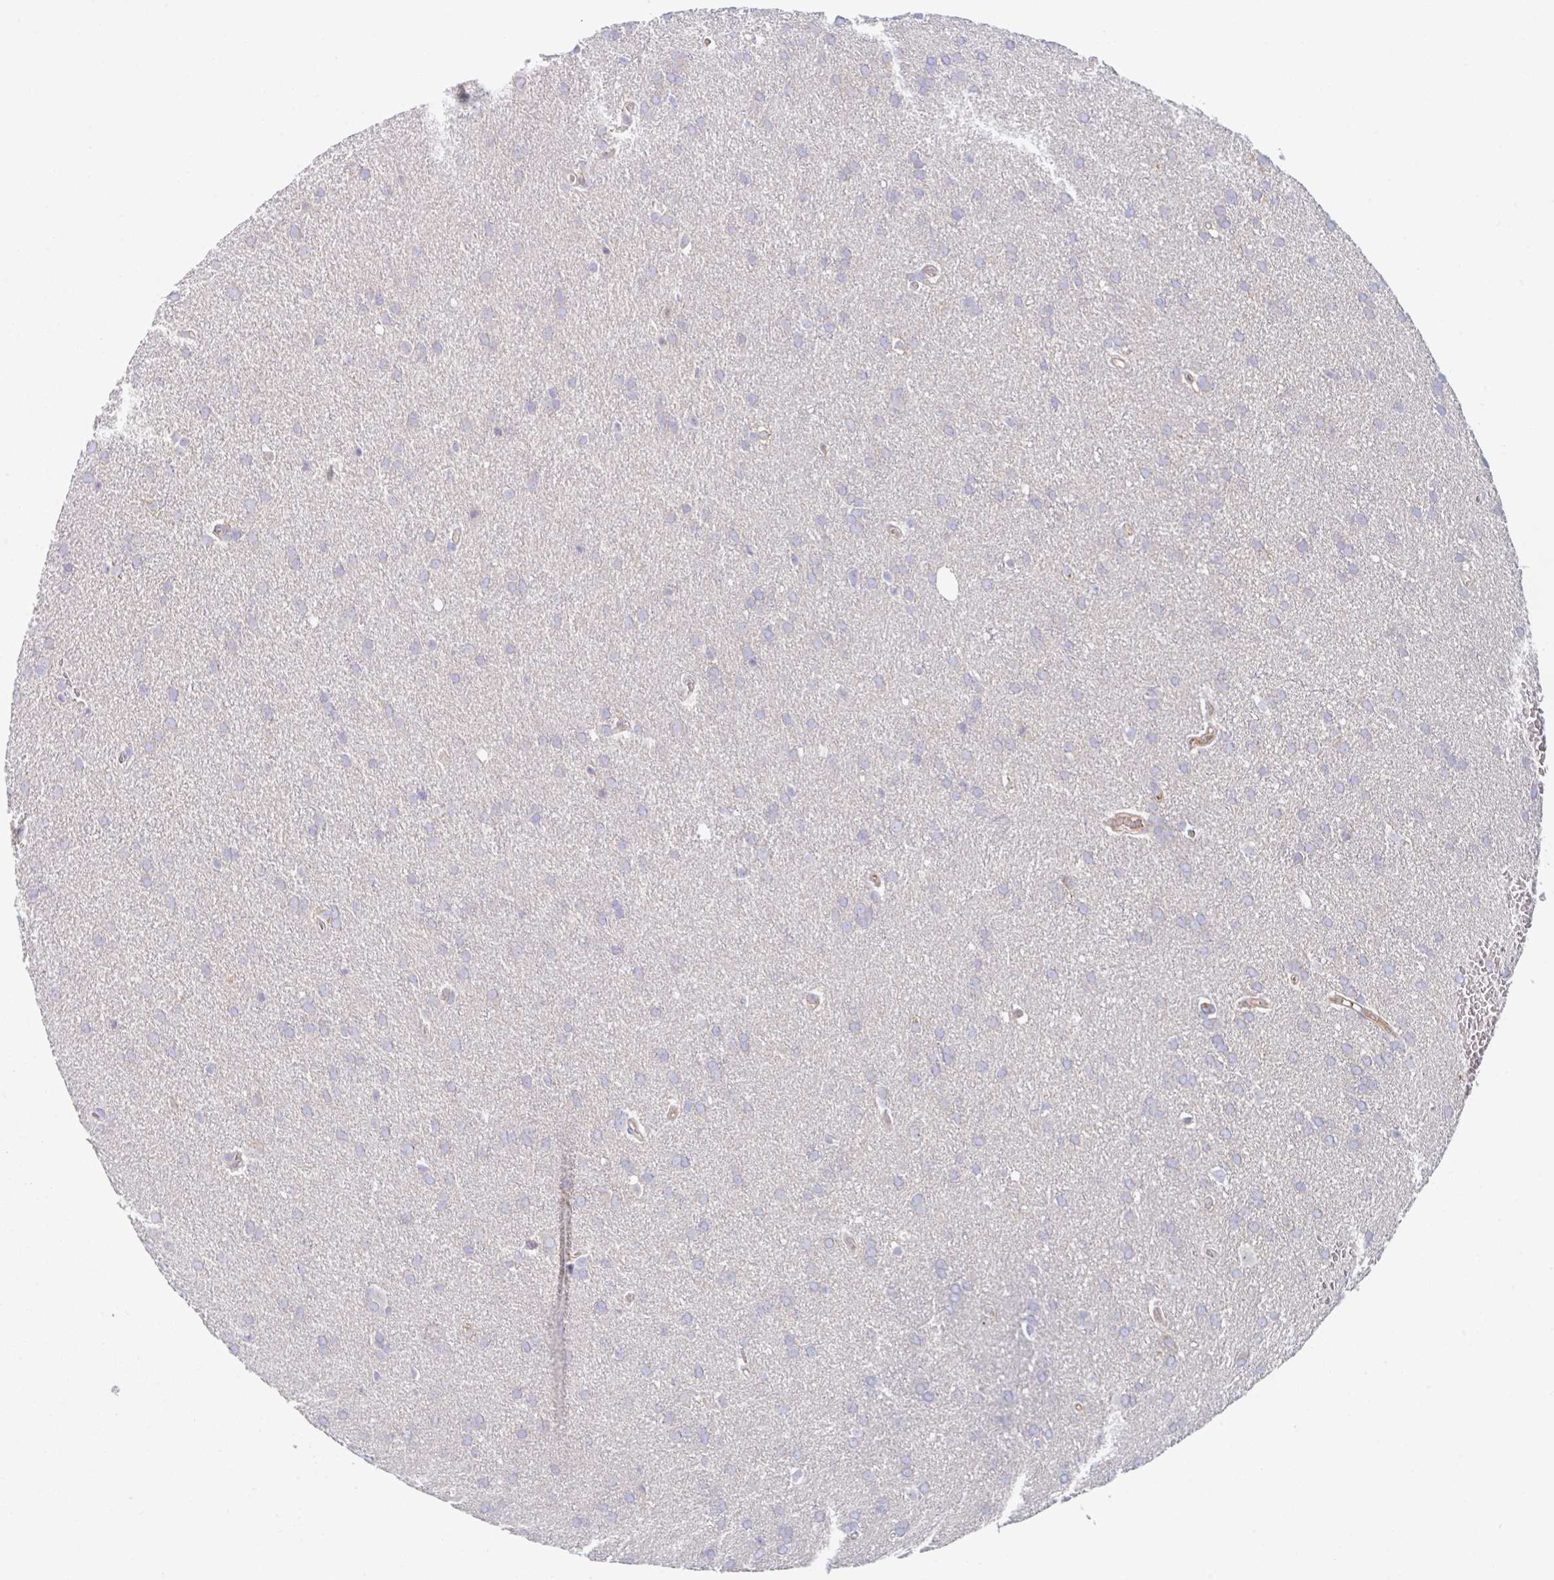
{"staining": {"intensity": "negative", "quantity": "none", "location": "none"}, "tissue": "glioma", "cell_type": "Tumor cells", "image_type": "cancer", "snomed": [{"axis": "morphology", "description": "Glioma, malignant, Low grade"}, {"axis": "topography", "description": "Brain"}], "caption": "The immunohistochemistry (IHC) histopathology image has no significant expression in tumor cells of malignant low-grade glioma tissue.", "gene": "AMPD2", "patient": {"sex": "female", "age": 33}}